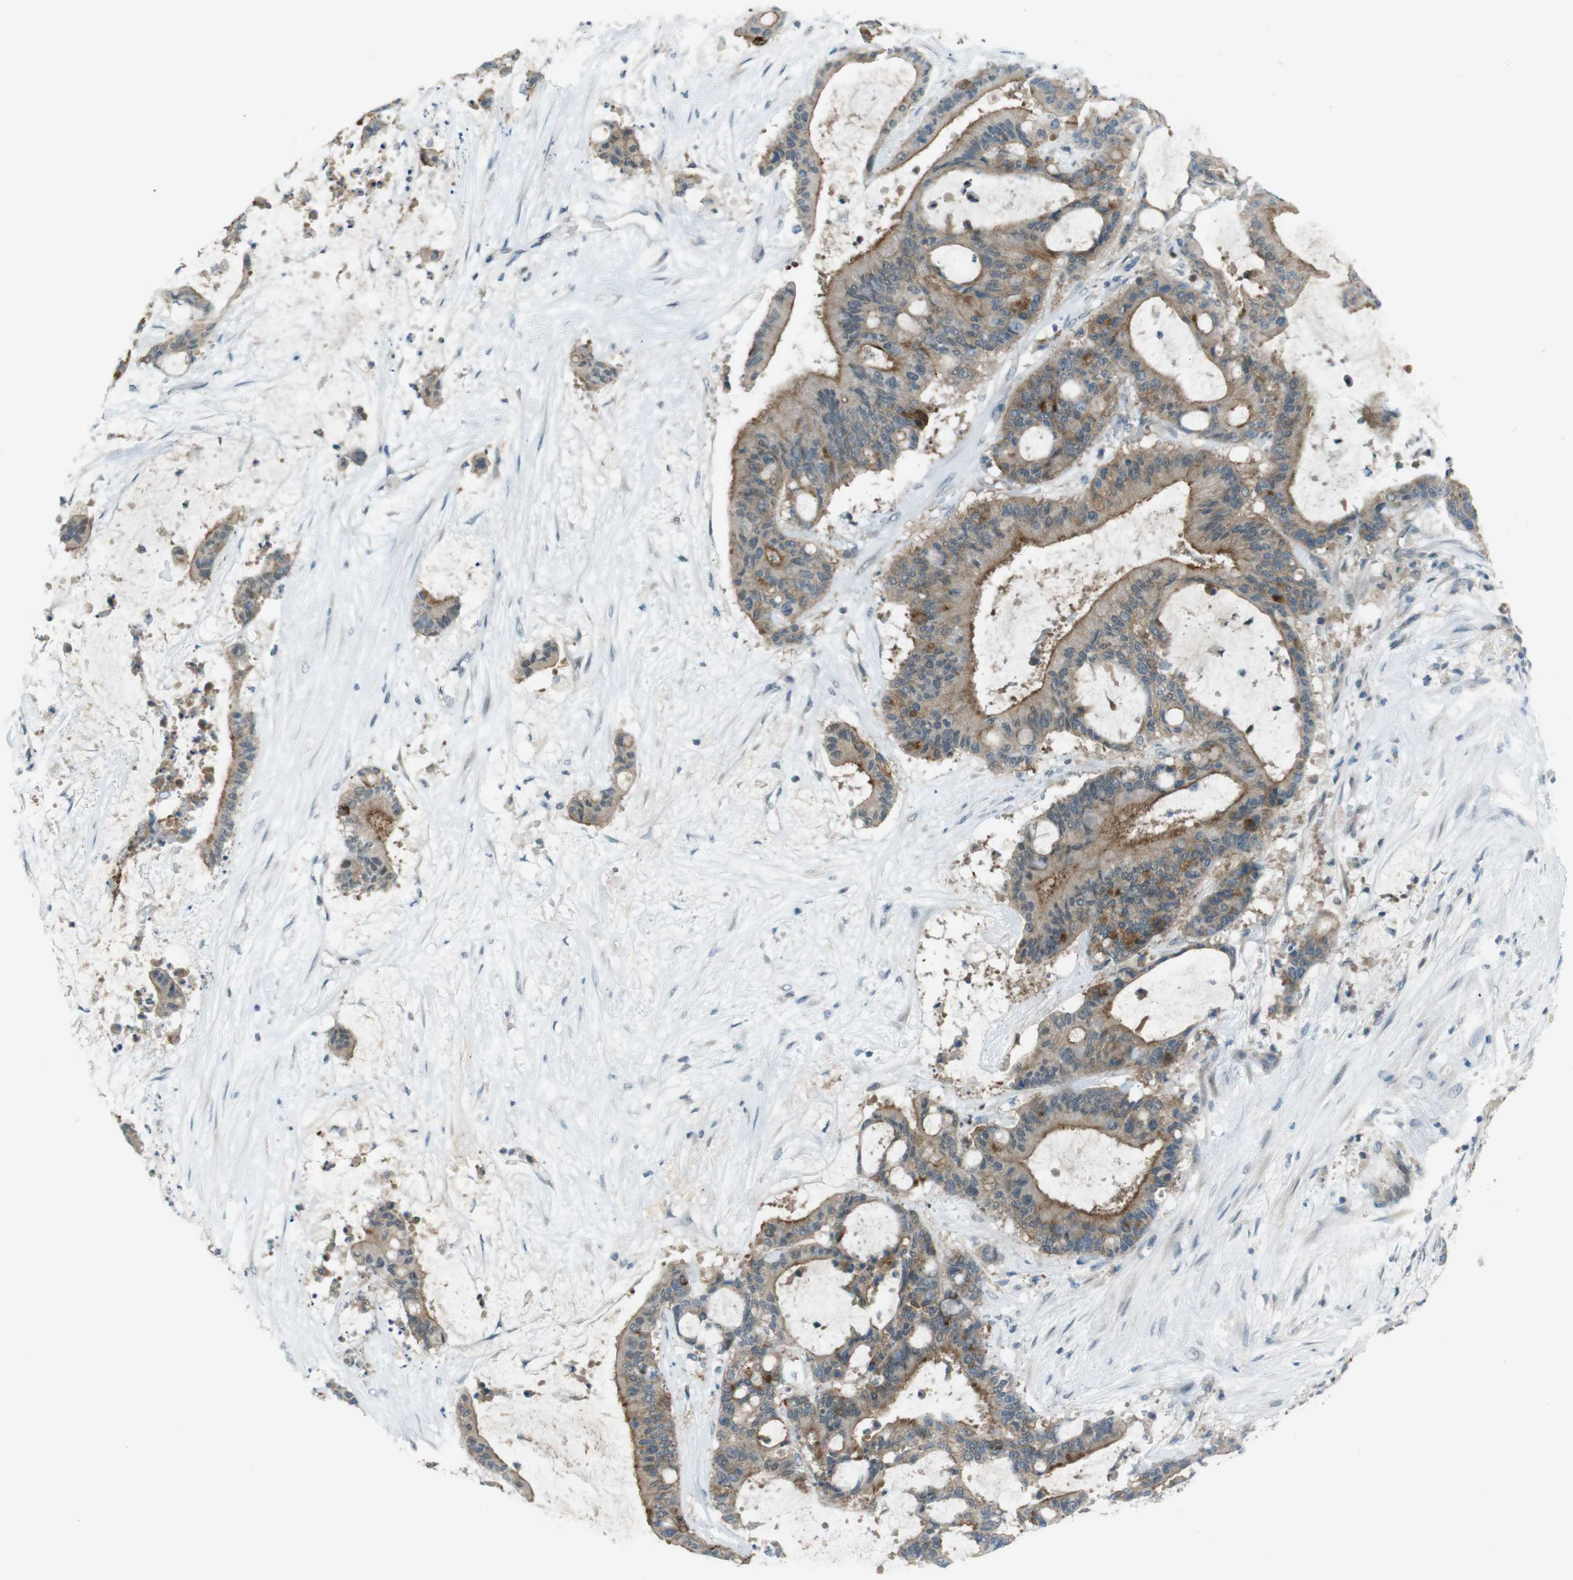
{"staining": {"intensity": "moderate", "quantity": ">75%", "location": "cytoplasmic/membranous"}, "tissue": "liver cancer", "cell_type": "Tumor cells", "image_type": "cancer", "snomed": [{"axis": "morphology", "description": "Cholangiocarcinoma"}, {"axis": "topography", "description": "Liver"}], "caption": "Liver cancer stained with DAB (3,3'-diaminobenzidine) immunohistochemistry (IHC) exhibits medium levels of moderate cytoplasmic/membranous expression in about >75% of tumor cells.", "gene": "ZDHHC20", "patient": {"sex": "female", "age": 73}}